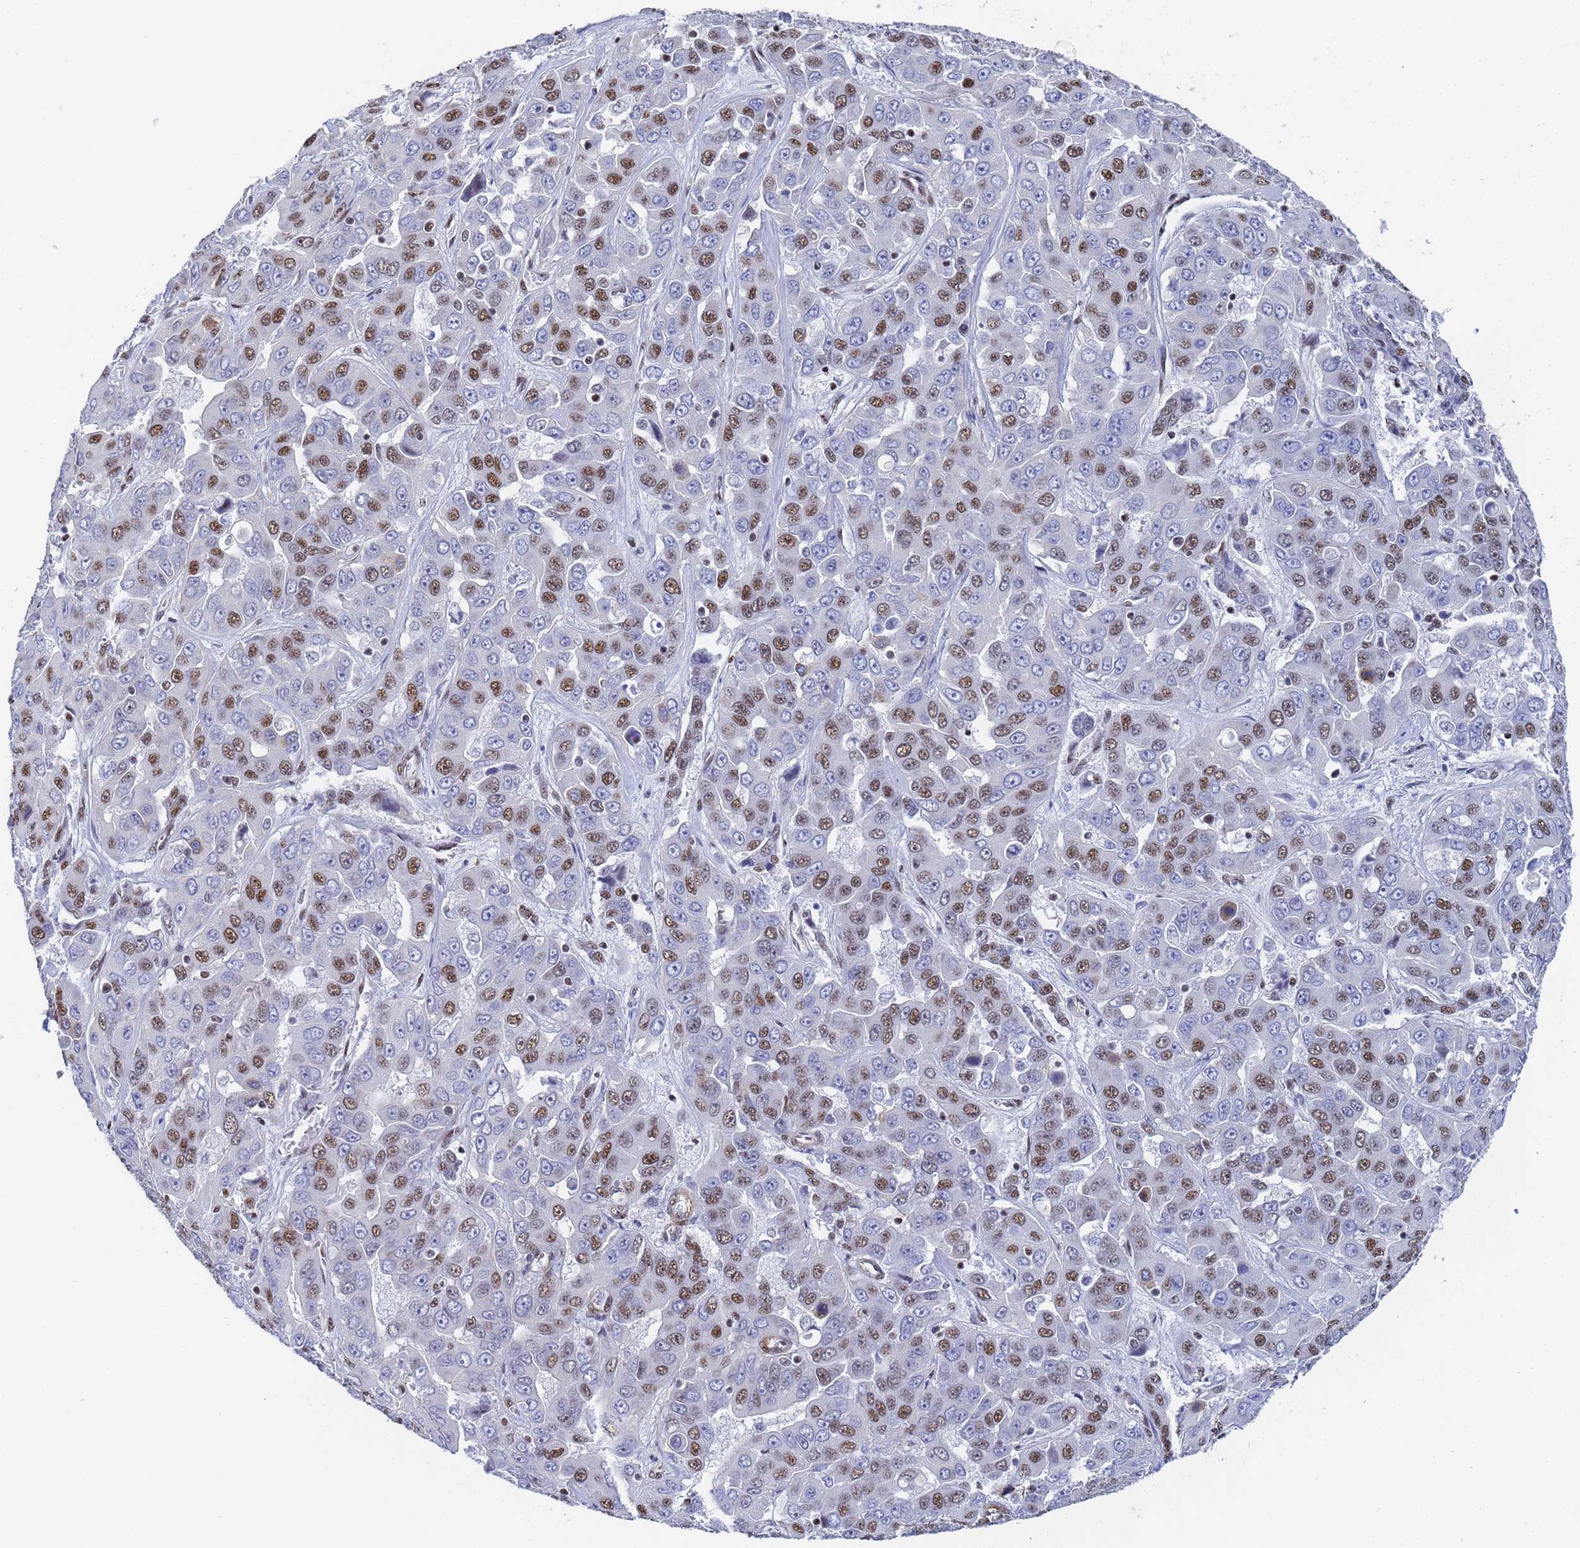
{"staining": {"intensity": "moderate", "quantity": "25%-75%", "location": "nuclear"}, "tissue": "liver cancer", "cell_type": "Tumor cells", "image_type": "cancer", "snomed": [{"axis": "morphology", "description": "Cholangiocarcinoma"}, {"axis": "topography", "description": "Liver"}], "caption": "The micrograph reveals a brown stain indicating the presence of a protein in the nuclear of tumor cells in liver cancer (cholangiocarcinoma).", "gene": "PRRT4", "patient": {"sex": "female", "age": 52}}